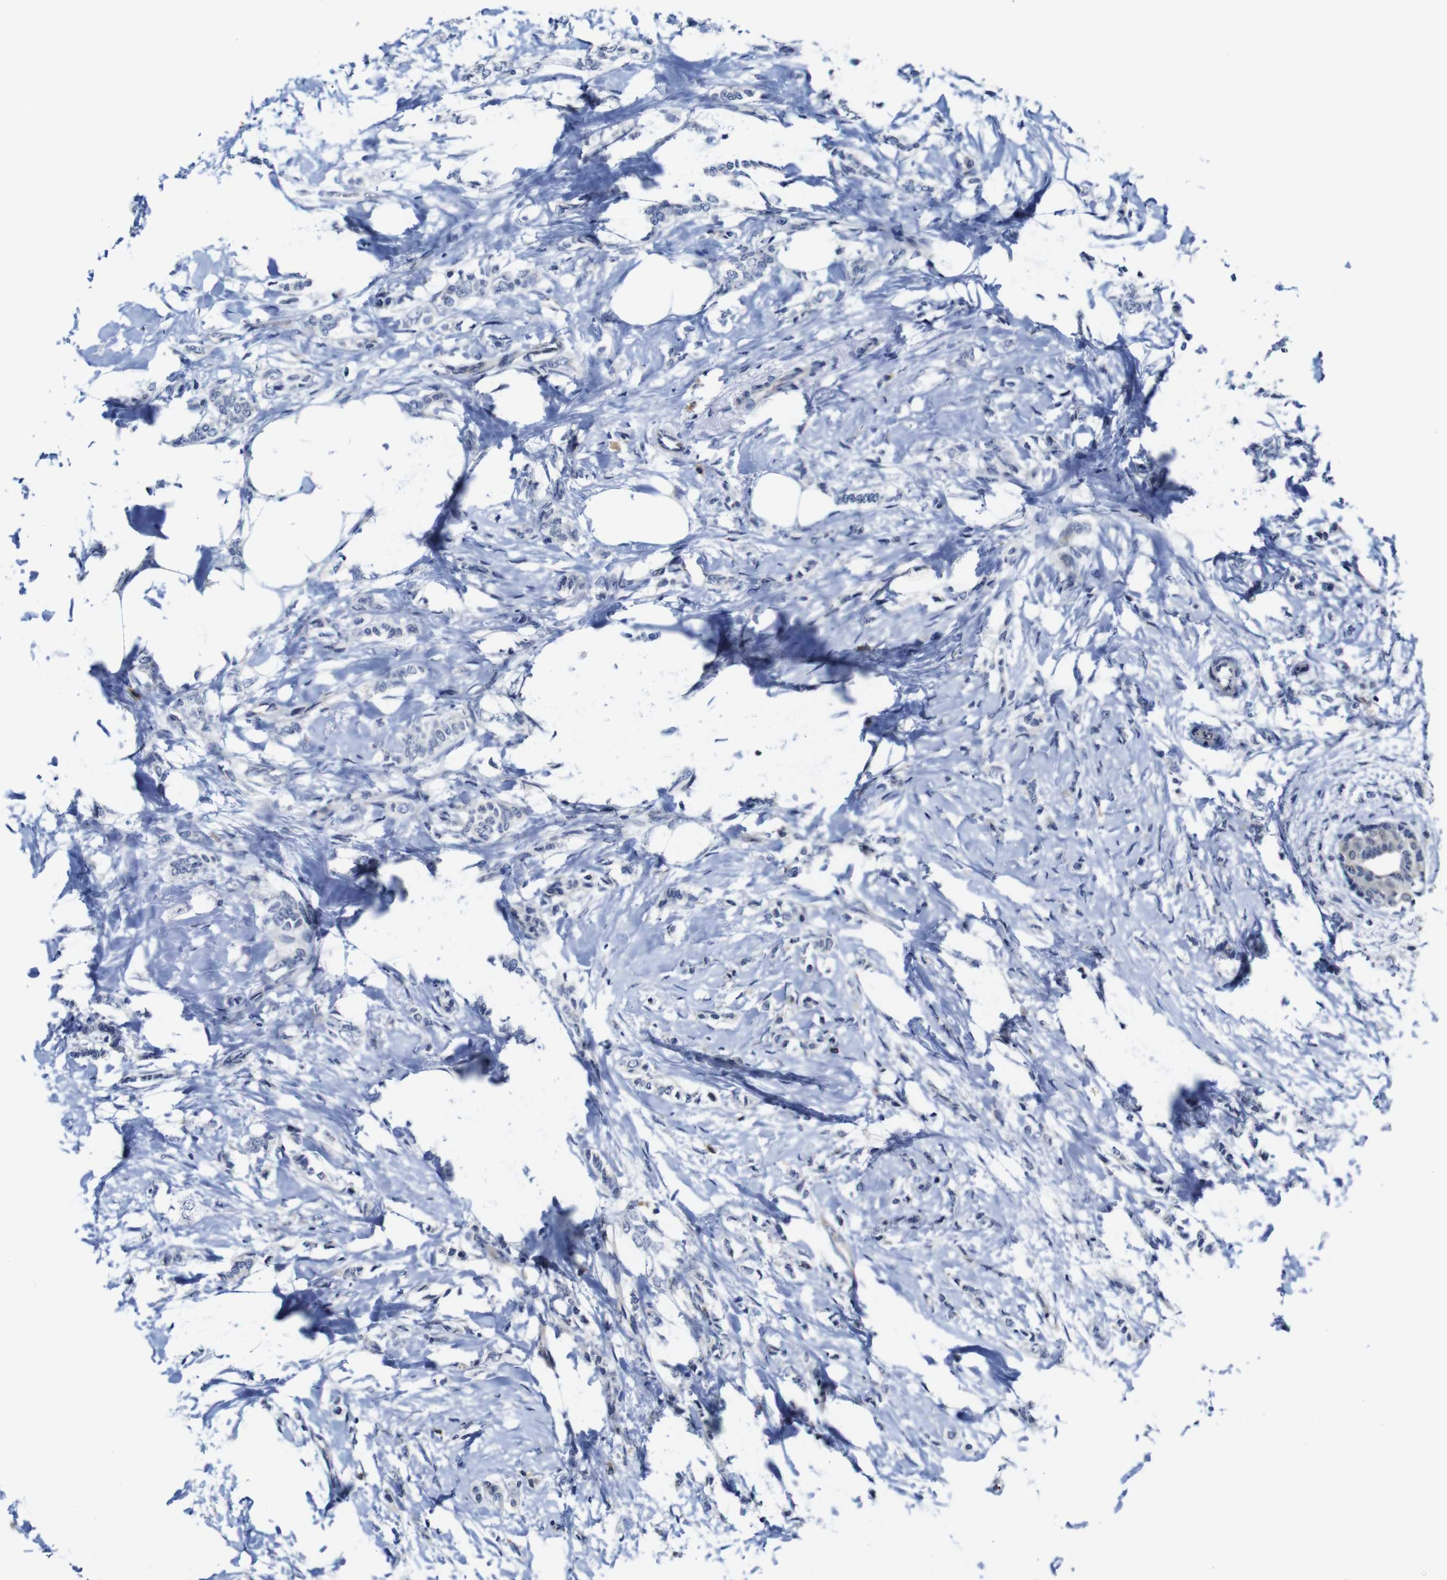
{"staining": {"intensity": "negative", "quantity": "none", "location": "none"}, "tissue": "breast cancer", "cell_type": "Tumor cells", "image_type": "cancer", "snomed": [{"axis": "morphology", "description": "Lobular carcinoma, in situ"}, {"axis": "morphology", "description": "Lobular carcinoma"}, {"axis": "topography", "description": "Breast"}], "caption": "DAB immunohistochemical staining of breast cancer (lobular carcinoma in situ) reveals no significant expression in tumor cells. (Stains: DAB IHC with hematoxylin counter stain, Microscopy: brightfield microscopy at high magnification).", "gene": "FURIN", "patient": {"sex": "female", "age": 41}}